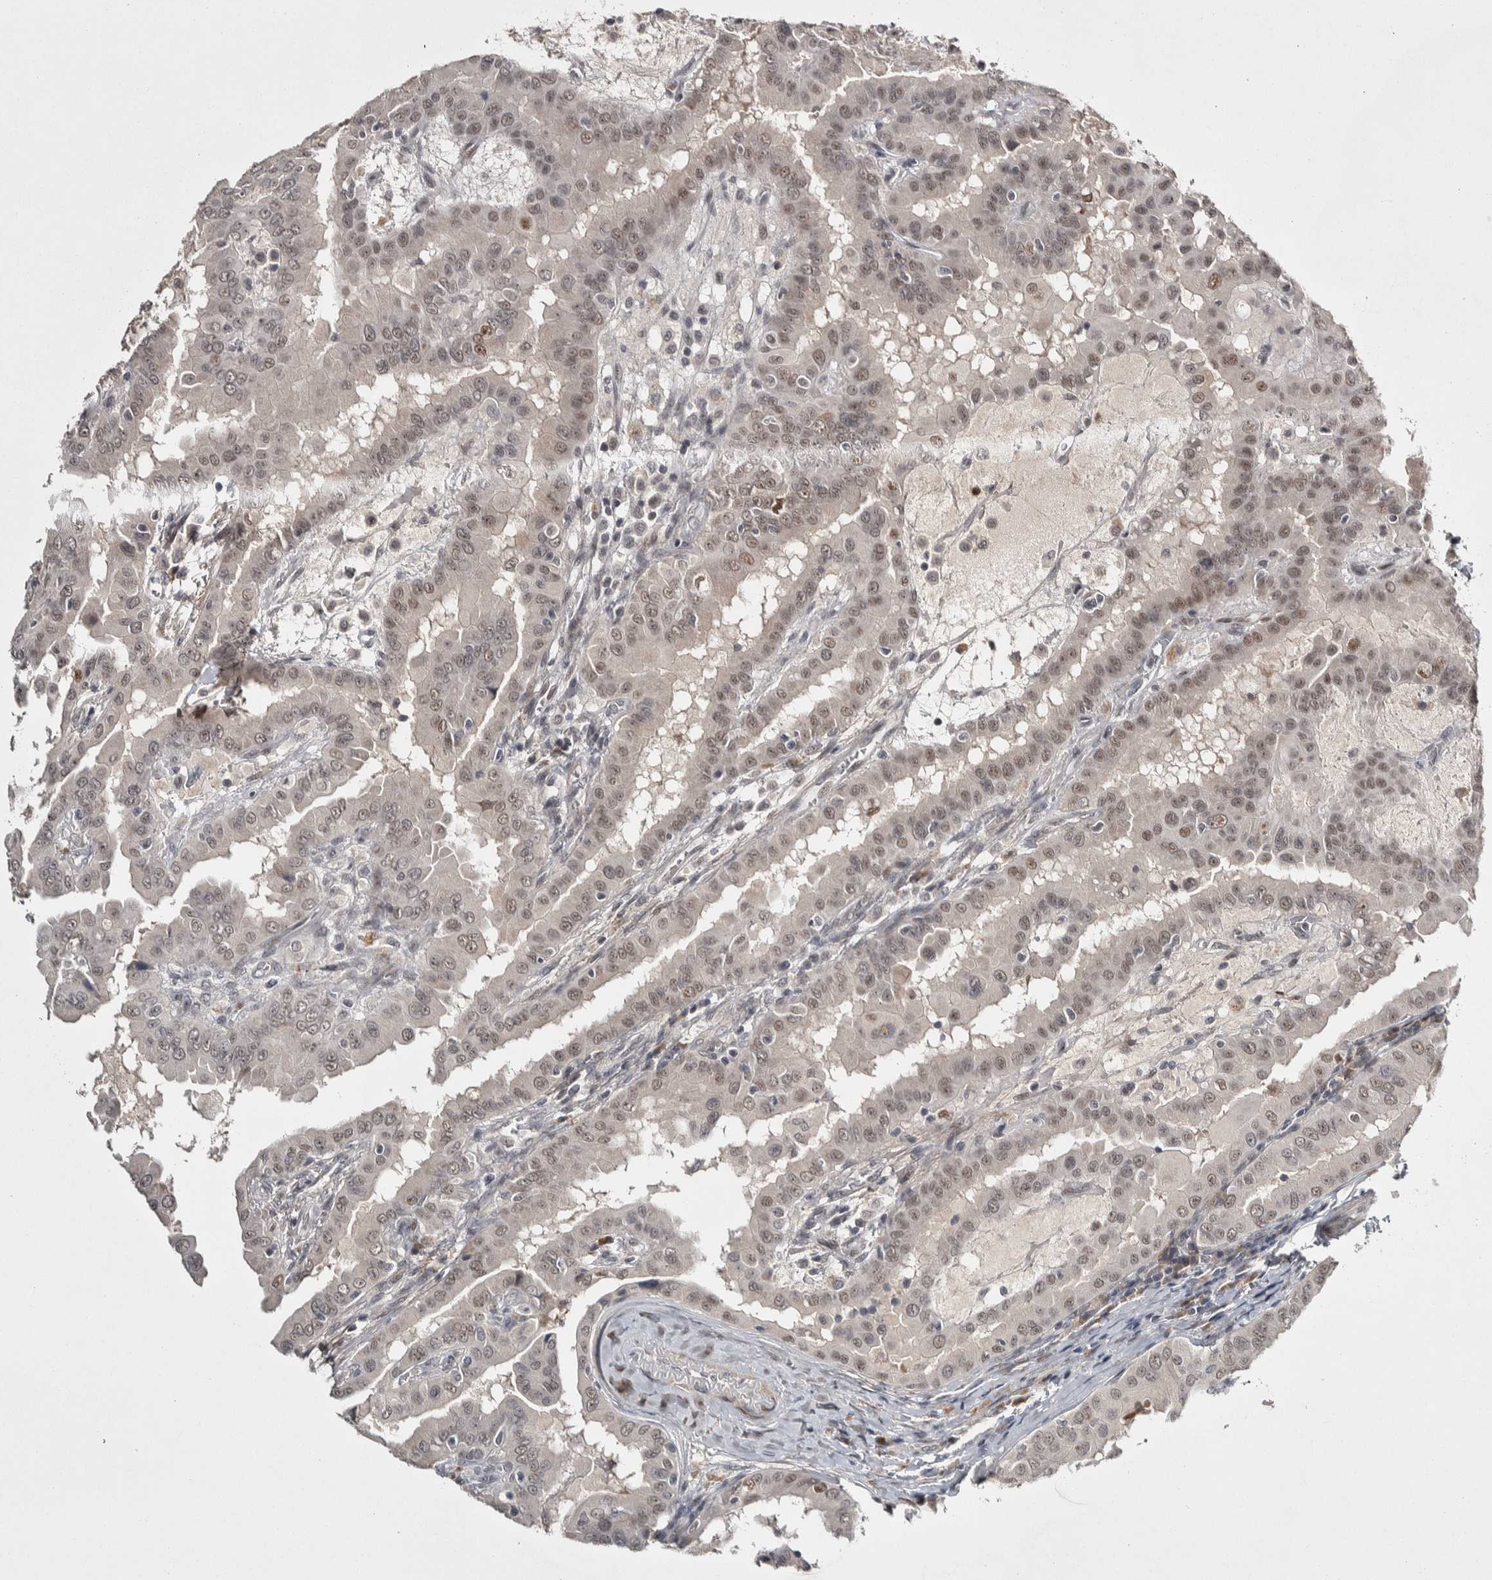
{"staining": {"intensity": "weak", "quantity": ">75%", "location": "nuclear"}, "tissue": "thyroid cancer", "cell_type": "Tumor cells", "image_type": "cancer", "snomed": [{"axis": "morphology", "description": "Papillary adenocarcinoma, NOS"}, {"axis": "topography", "description": "Thyroid gland"}], "caption": "Immunohistochemical staining of human thyroid cancer exhibits low levels of weak nuclear positivity in approximately >75% of tumor cells. The protein is stained brown, and the nuclei are stained in blue (DAB IHC with brightfield microscopy, high magnification).", "gene": "ASPN", "patient": {"sex": "male", "age": 33}}